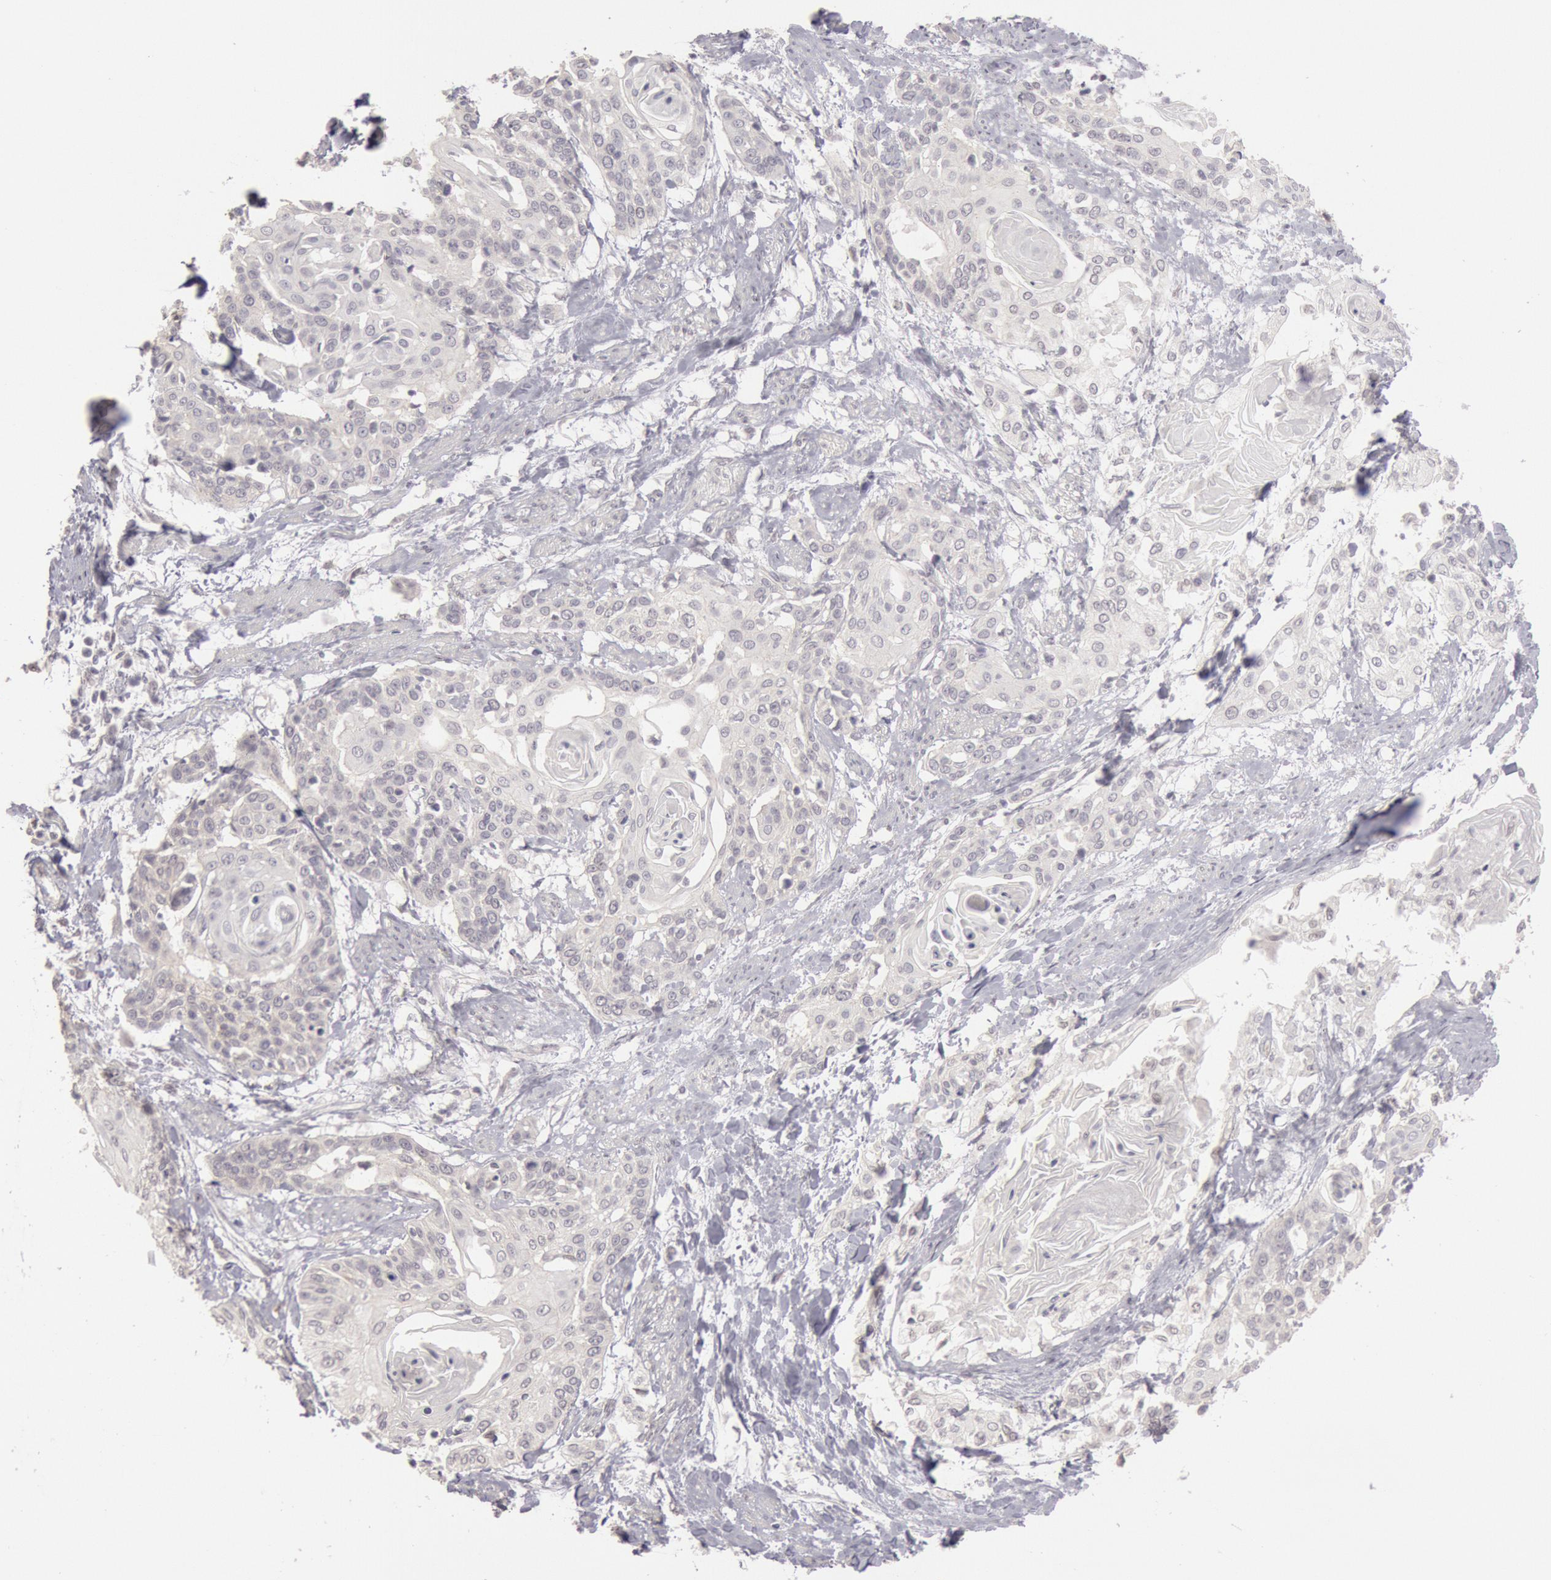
{"staining": {"intensity": "negative", "quantity": "none", "location": "none"}, "tissue": "cervical cancer", "cell_type": "Tumor cells", "image_type": "cancer", "snomed": [{"axis": "morphology", "description": "Squamous cell carcinoma, NOS"}, {"axis": "topography", "description": "Cervix"}], "caption": "Tumor cells show no significant protein positivity in cervical cancer.", "gene": "RIMBP3C", "patient": {"sex": "female", "age": 57}}